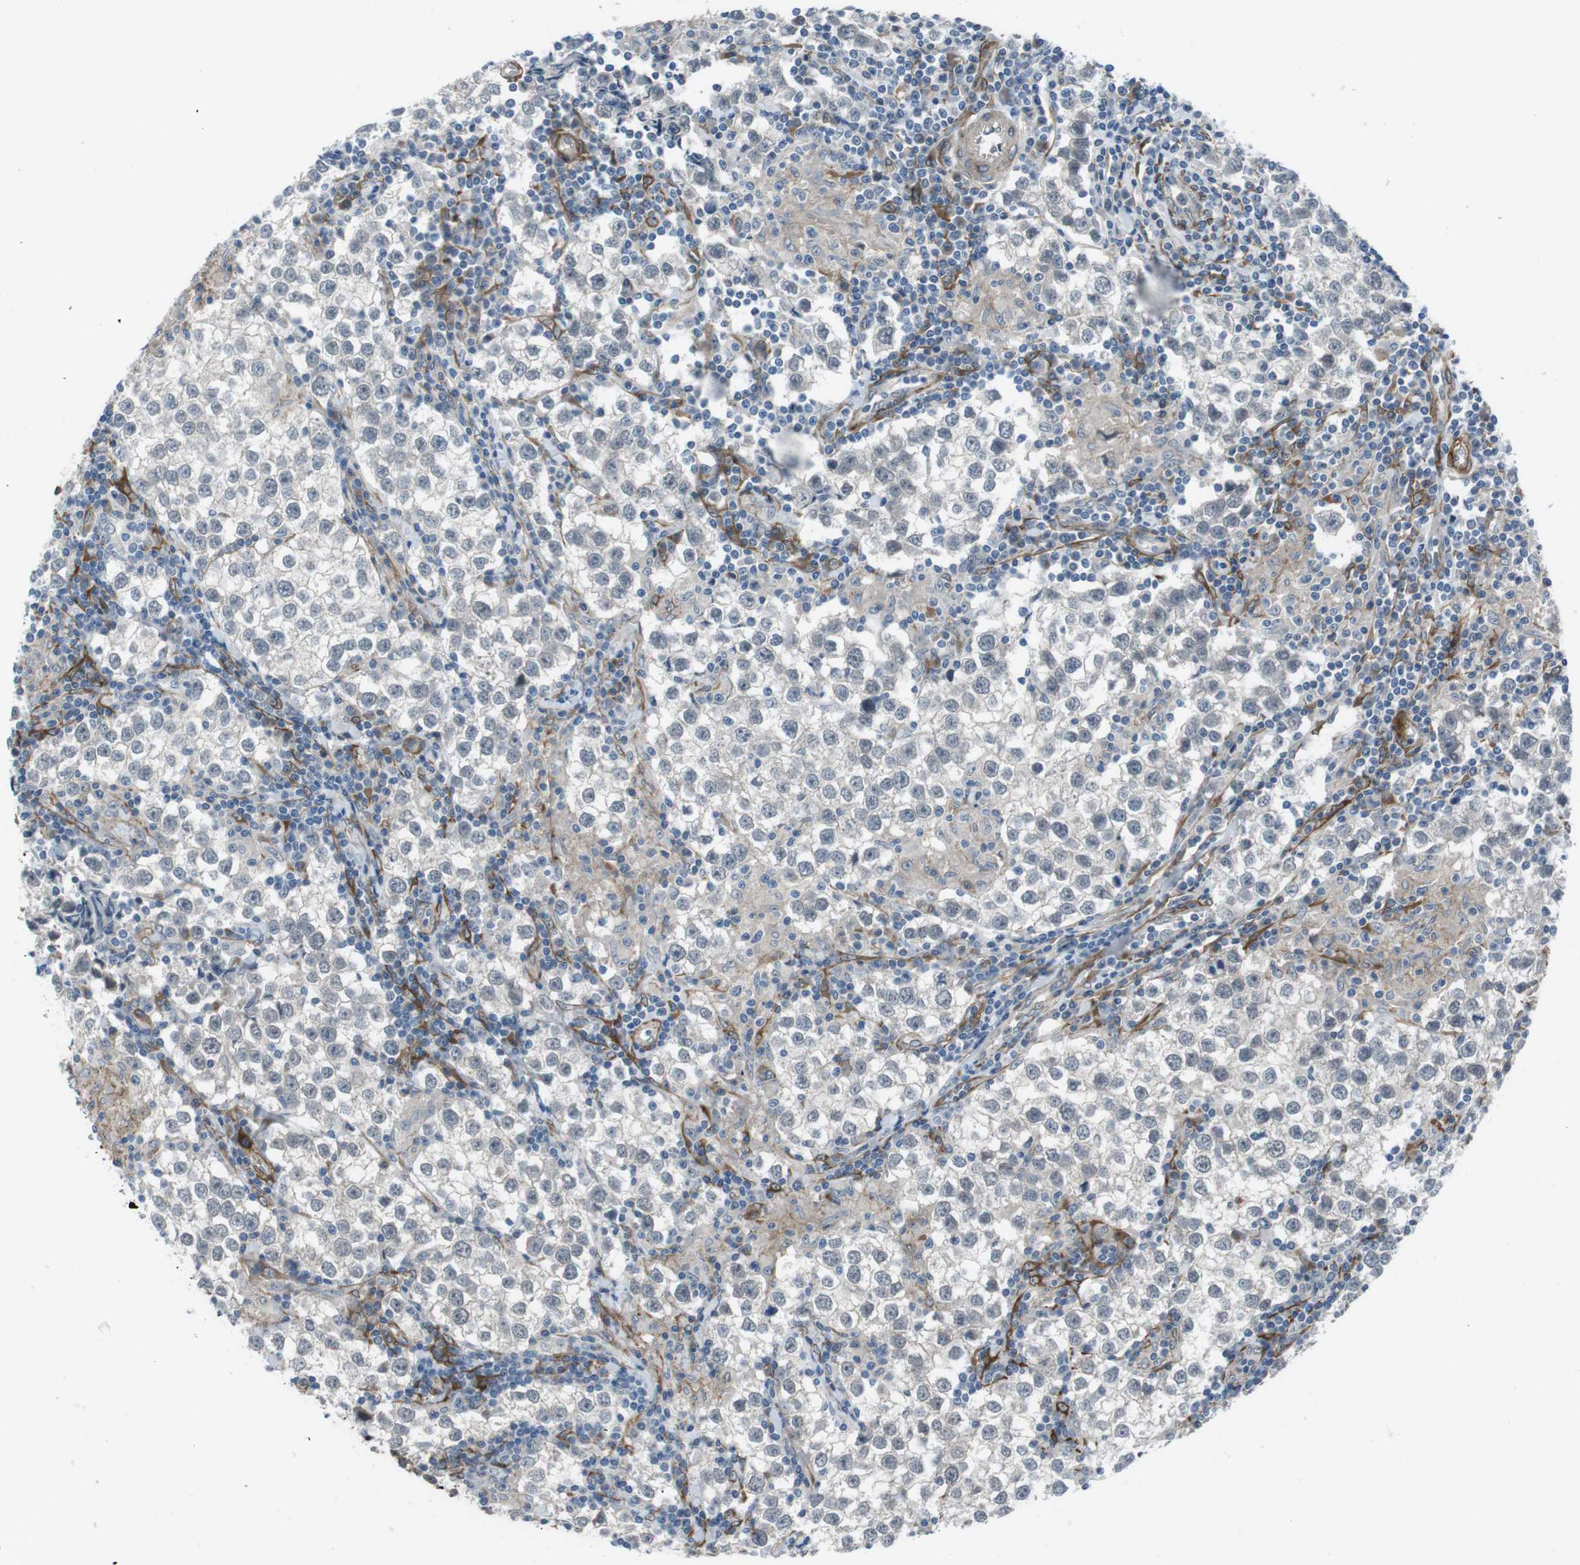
{"staining": {"intensity": "weak", "quantity": "<25%", "location": "nuclear"}, "tissue": "testis cancer", "cell_type": "Tumor cells", "image_type": "cancer", "snomed": [{"axis": "morphology", "description": "Seminoma, NOS"}, {"axis": "morphology", "description": "Carcinoma, Embryonal, NOS"}, {"axis": "topography", "description": "Testis"}], "caption": "A histopathology image of testis cancer stained for a protein demonstrates no brown staining in tumor cells.", "gene": "ANK2", "patient": {"sex": "male", "age": 36}}